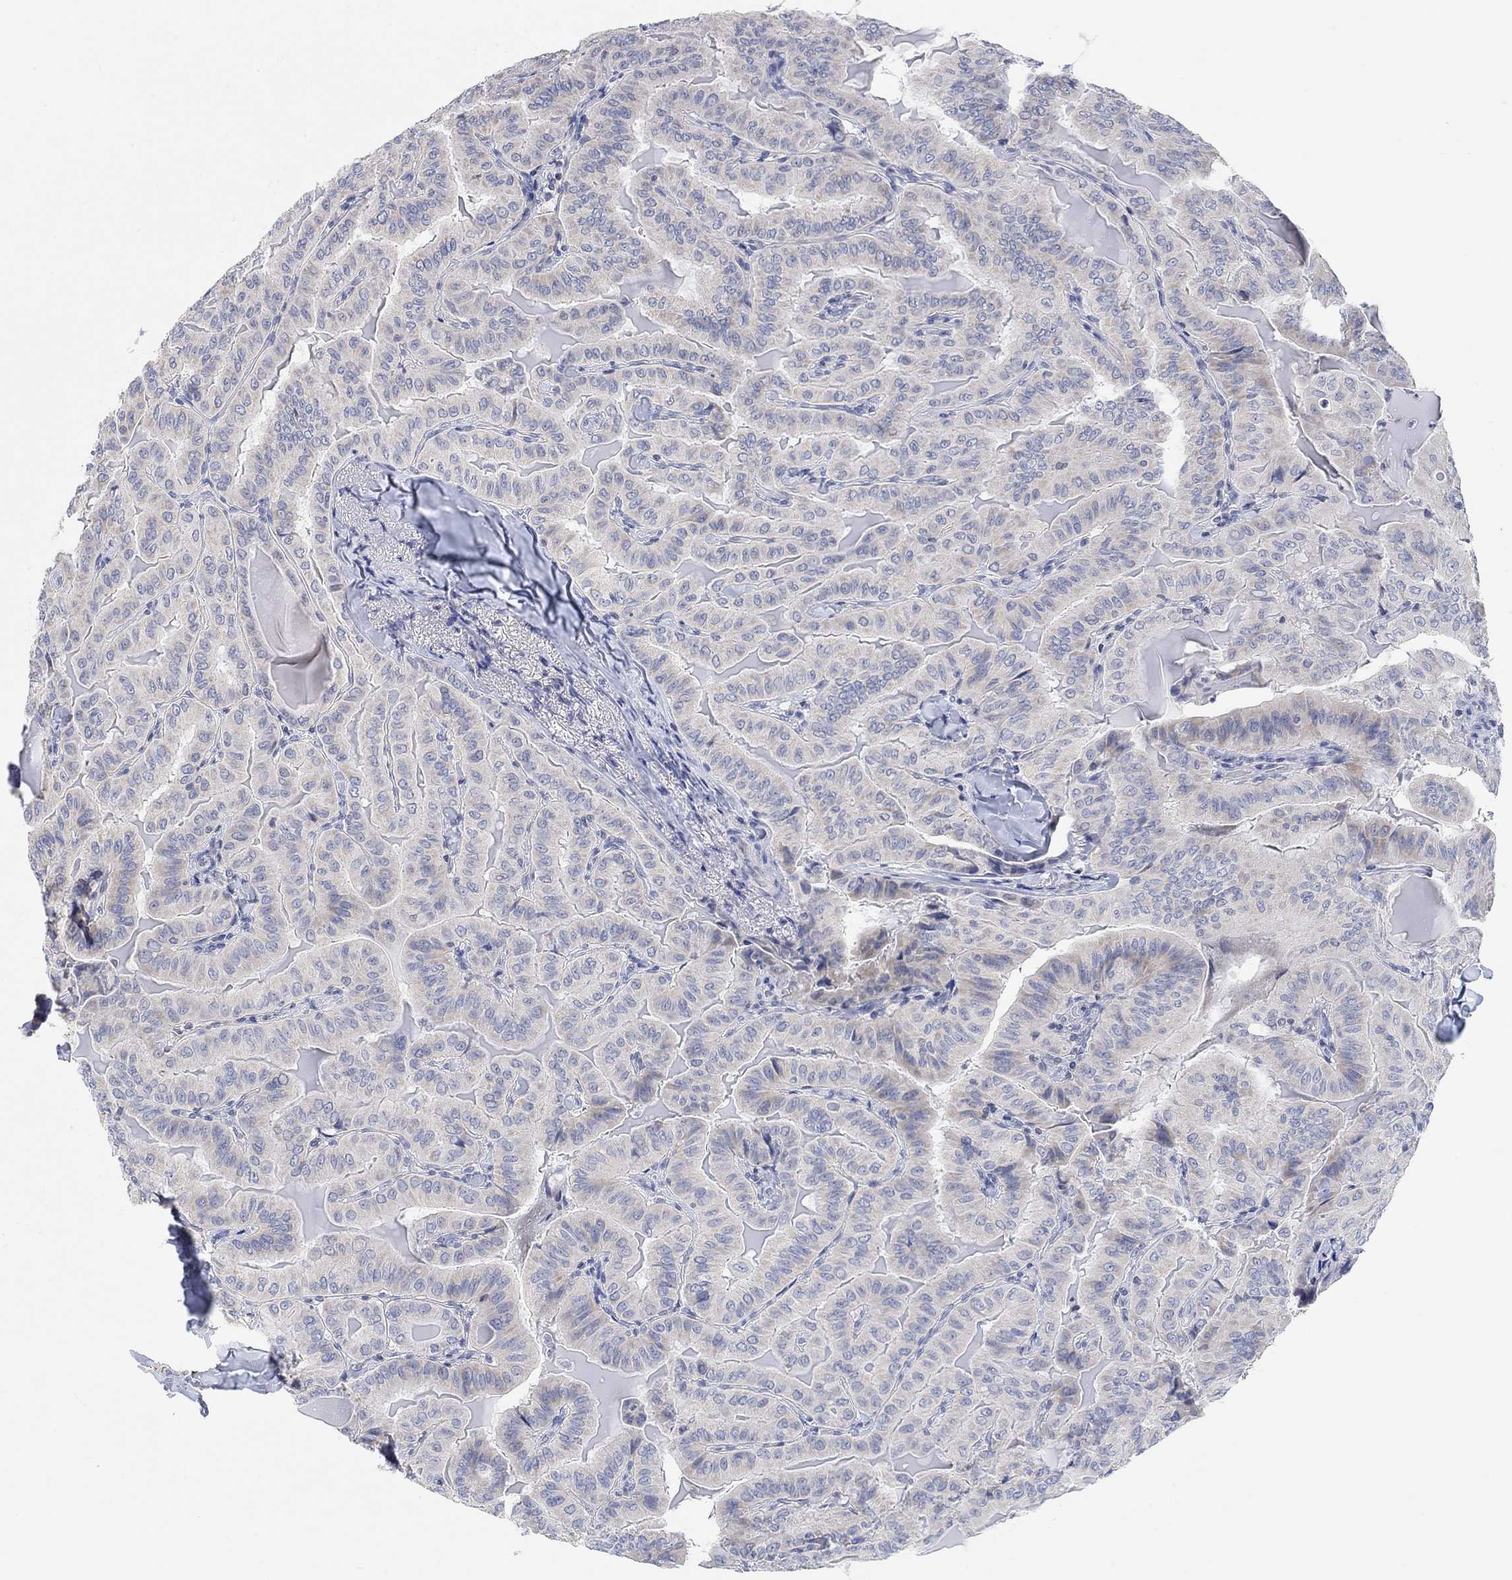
{"staining": {"intensity": "weak", "quantity": "<25%", "location": "cytoplasmic/membranous"}, "tissue": "thyroid cancer", "cell_type": "Tumor cells", "image_type": "cancer", "snomed": [{"axis": "morphology", "description": "Papillary adenocarcinoma, NOS"}, {"axis": "topography", "description": "Thyroid gland"}], "caption": "There is no significant staining in tumor cells of papillary adenocarcinoma (thyroid).", "gene": "ATP6V1E2", "patient": {"sex": "female", "age": 68}}